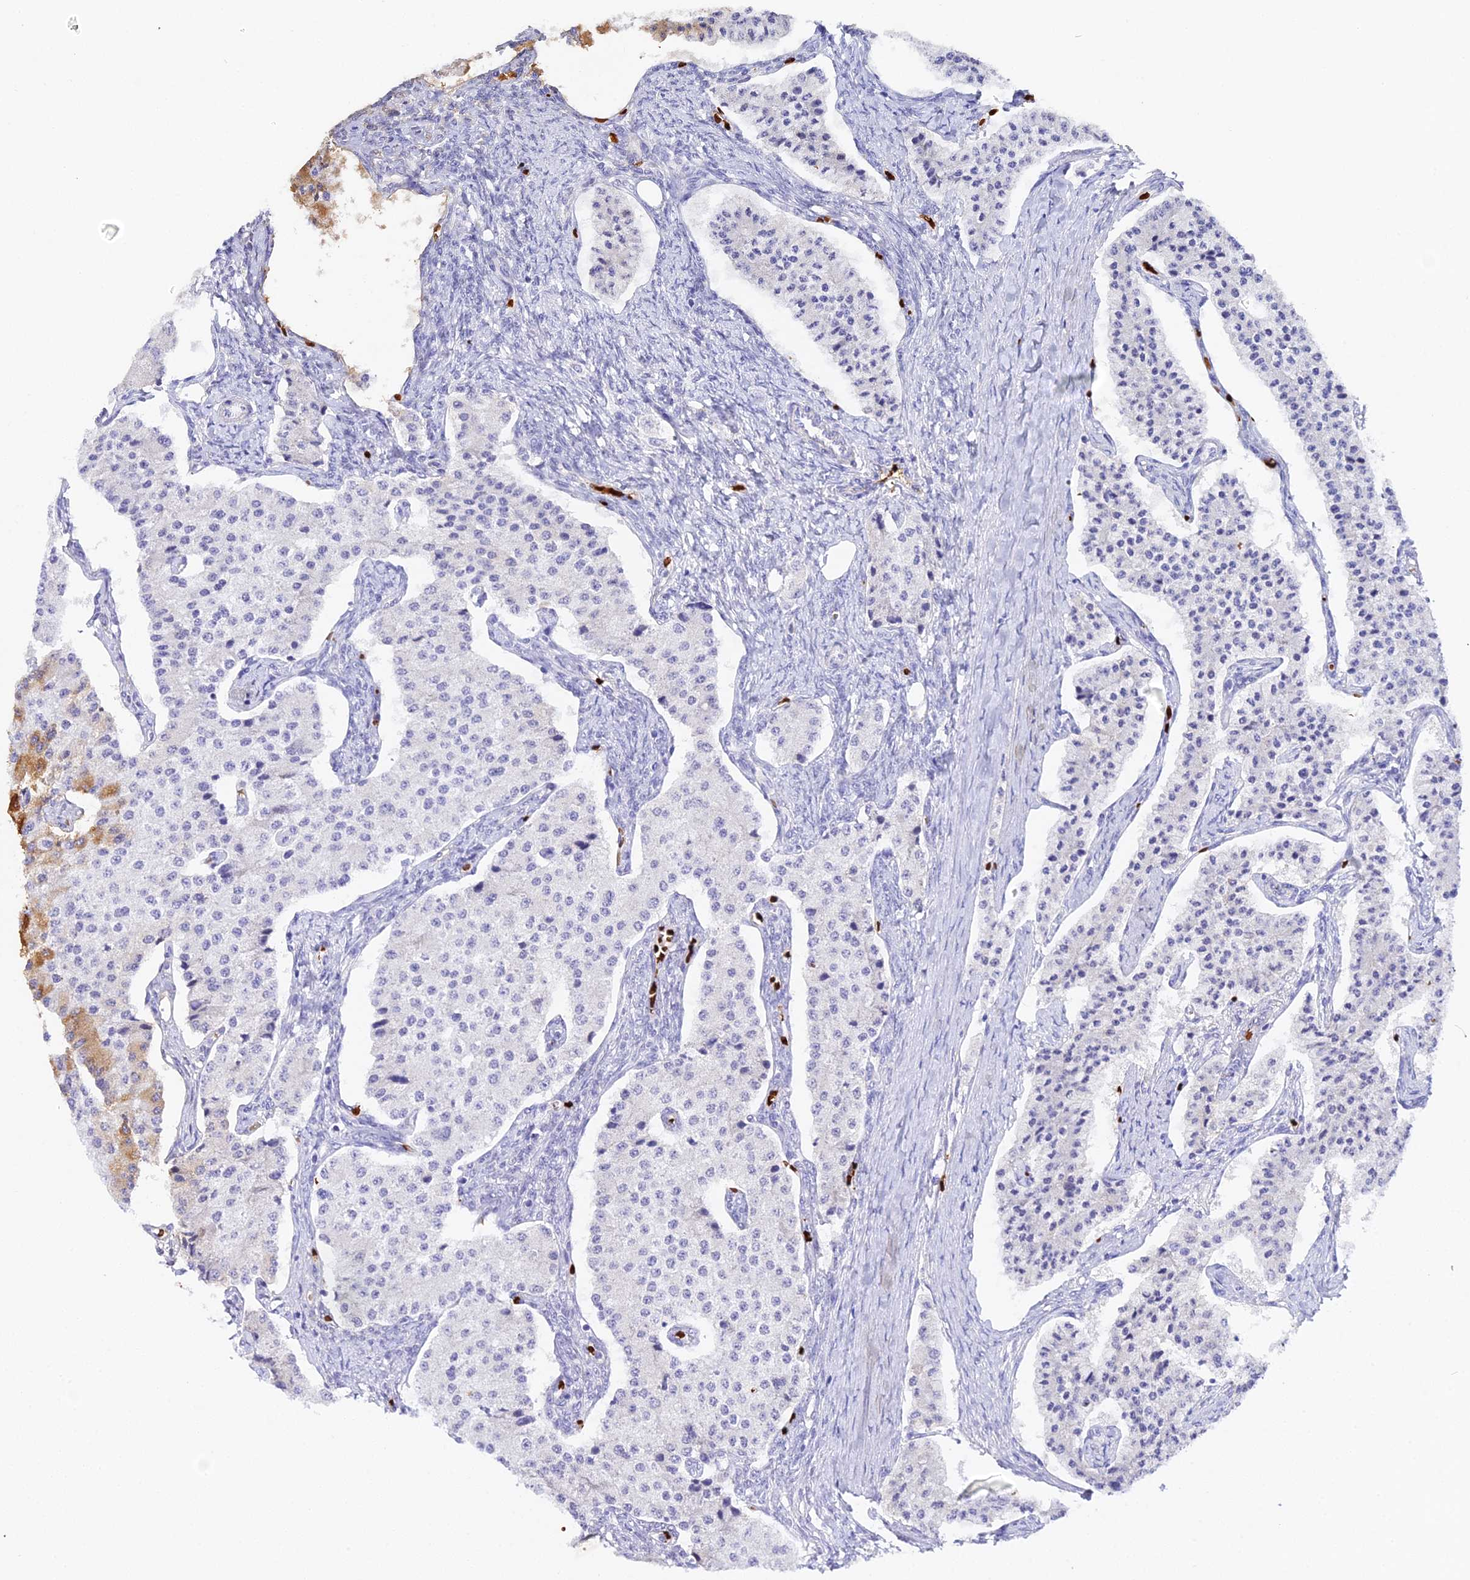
{"staining": {"intensity": "negative", "quantity": "none", "location": "none"}, "tissue": "carcinoid", "cell_type": "Tumor cells", "image_type": "cancer", "snomed": [{"axis": "morphology", "description": "Carcinoid, malignant, NOS"}, {"axis": "topography", "description": "Colon"}], "caption": "Immunohistochemistry micrograph of human carcinoid (malignant) stained for a protein (brown), which shows no expression in tumor cells.", "gene": "CFAP45", "patient": {"sex": "female", "age": 52}}